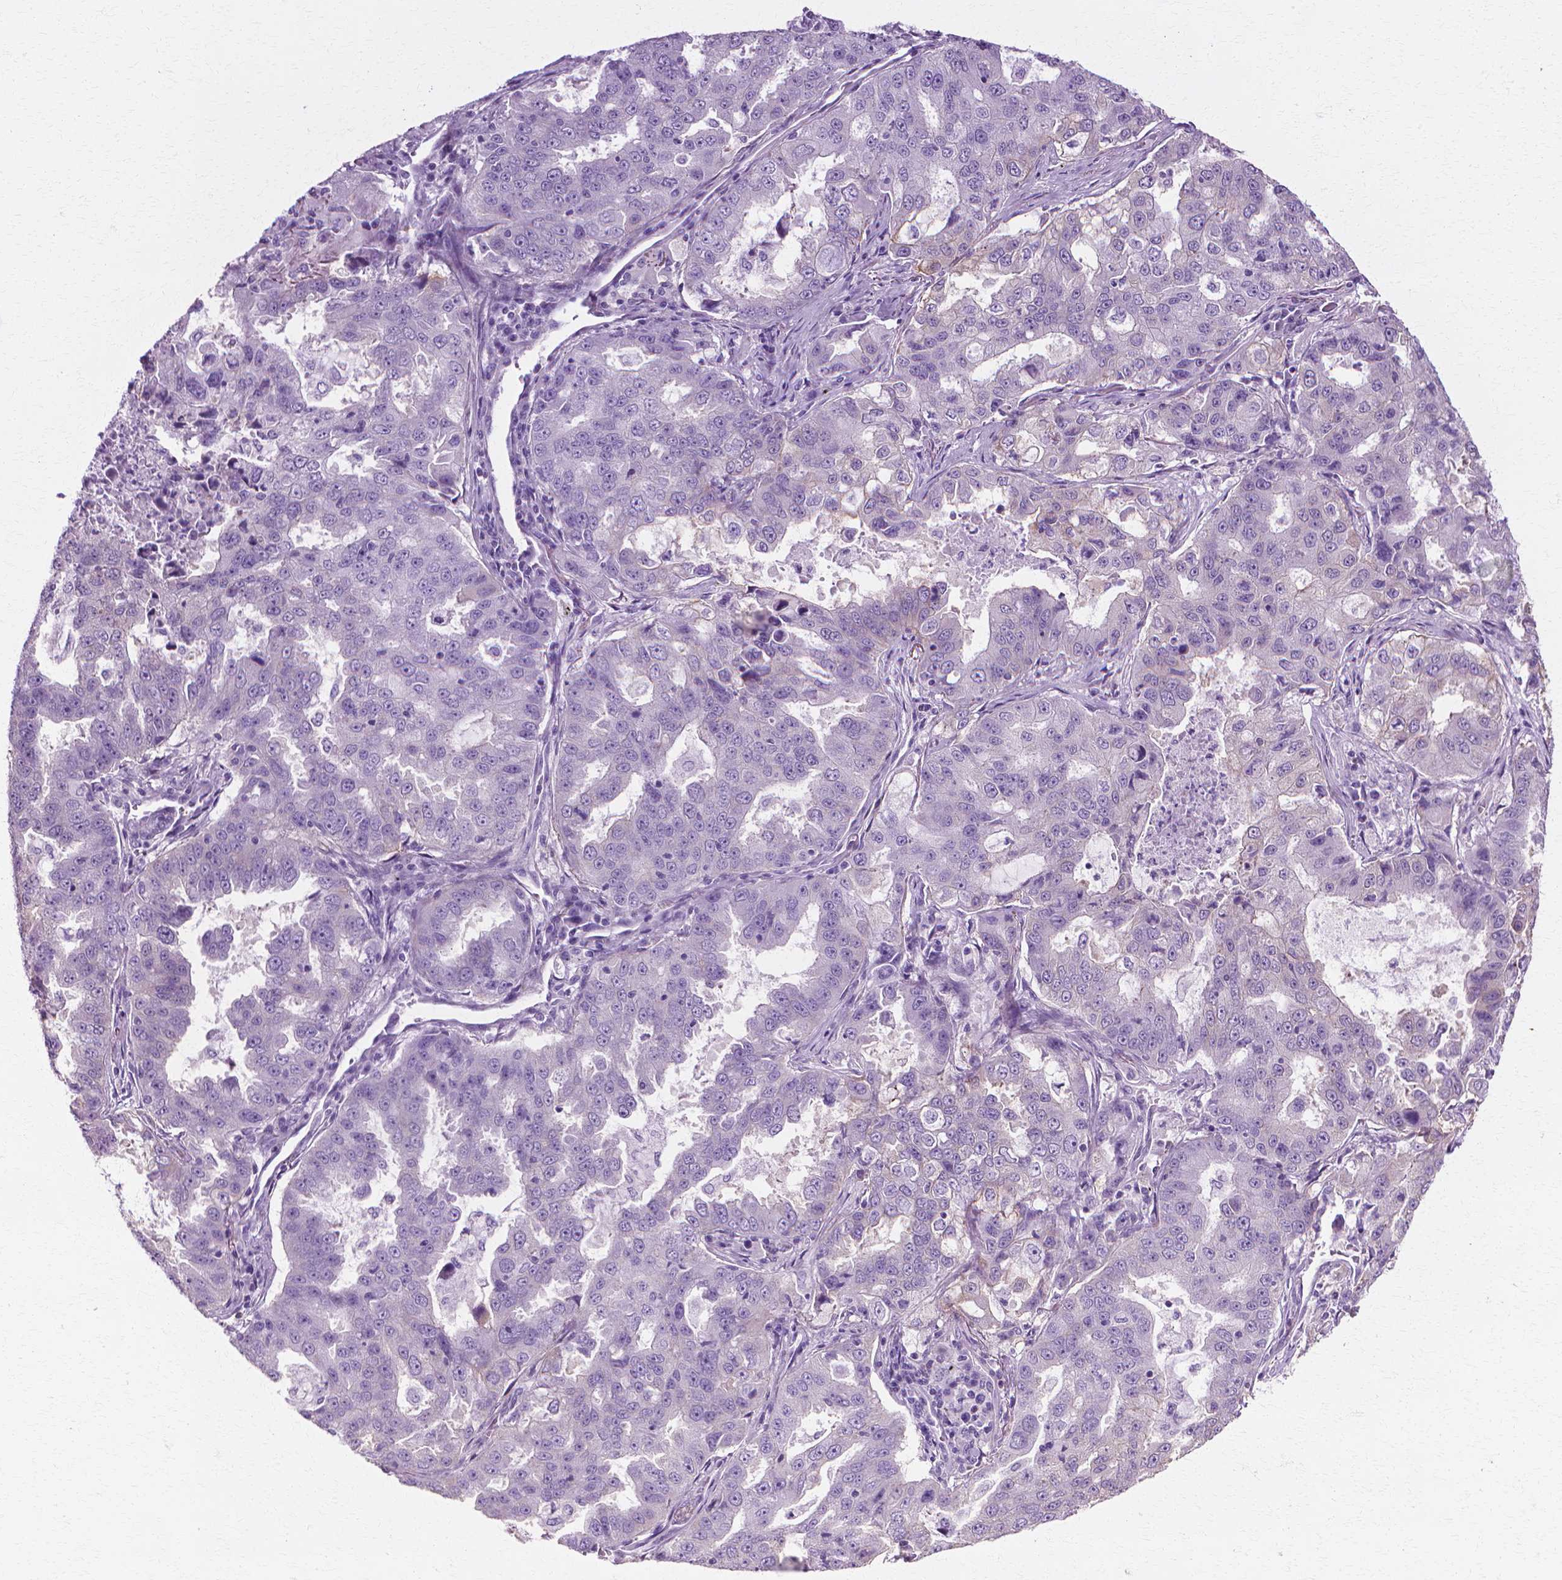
{"staining": {"intensity": "negative", "quantity": "none", "location": "none"}, "tissue": "lung cancer", "cell_type": "Tumor cells", "image_type": "cancer", "snomed": [{"axis": "morphology", "description": "Adenocarcinoma, NOS"}, {"axis": "topography", "description": "Lung"}], "caption": "Immunohistochemistry (IHC) micrograph of human lung cancer stained for a protein (brown), which shows no staining in tumor cells. (DAB IHC, high magnification).", "gene": "CFAP157", "patient": {"sex": "female", "age": 61}}